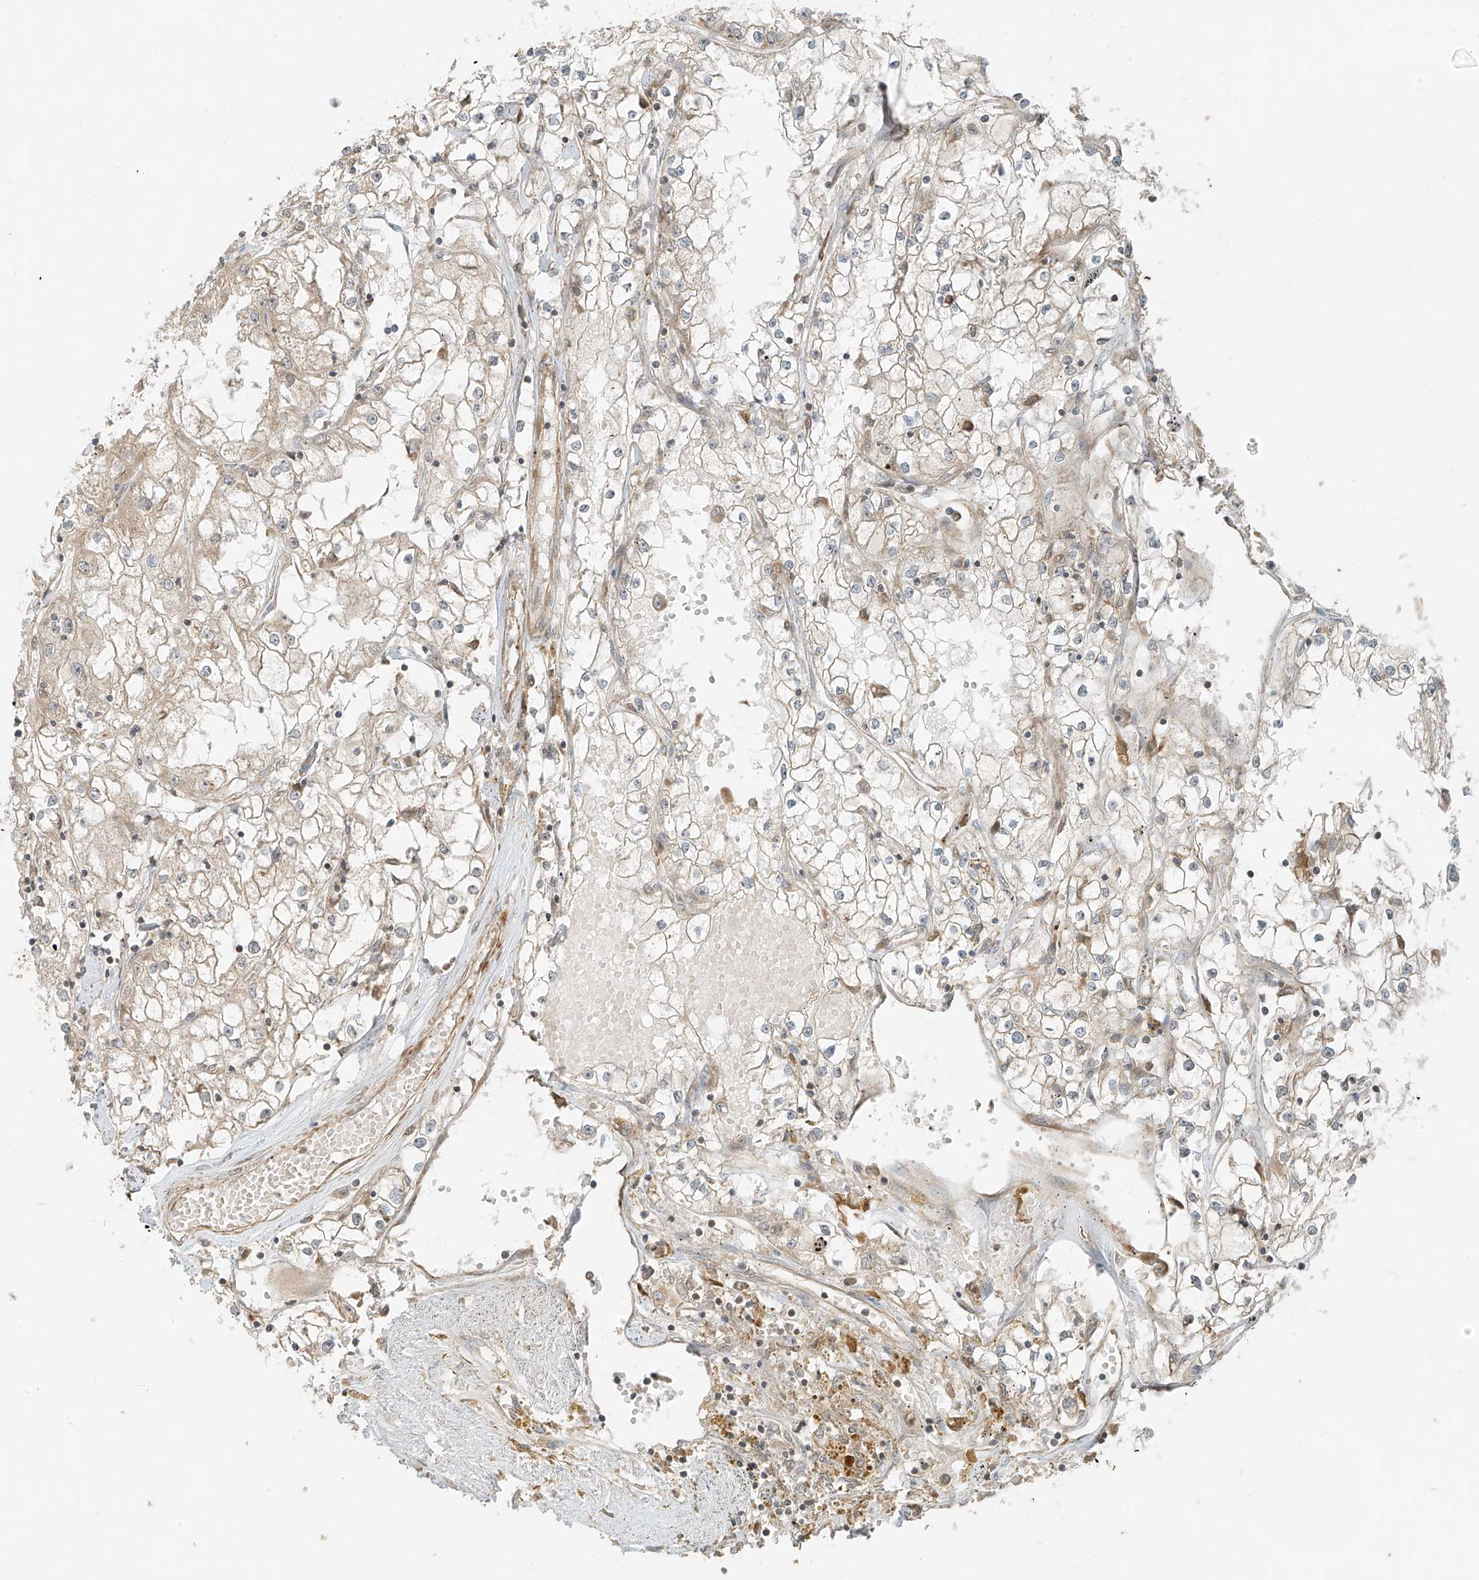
{"staining": {"intensity": "weak", "quantity": "<25%", "location": "cytoplasmic/membranous"}, "tissue": "renal cancer", "cell_type": "Tumor cells", "image_type": "cancer", "snomed": [{"axis": "morphology", "description": "Adenocarcinoma, NOS"}, {"axis": "topography", "description": "Kidney"}], "caption": "Immunohistochemistry (IHC) histopathology image of neoplastic tissue: human renal adenocarcinoma stained with DAB demonstrates no significant protein staining in tumor cells.", "gene": "ANKZF1", "patient": {"sex": "male", "age": 56}}